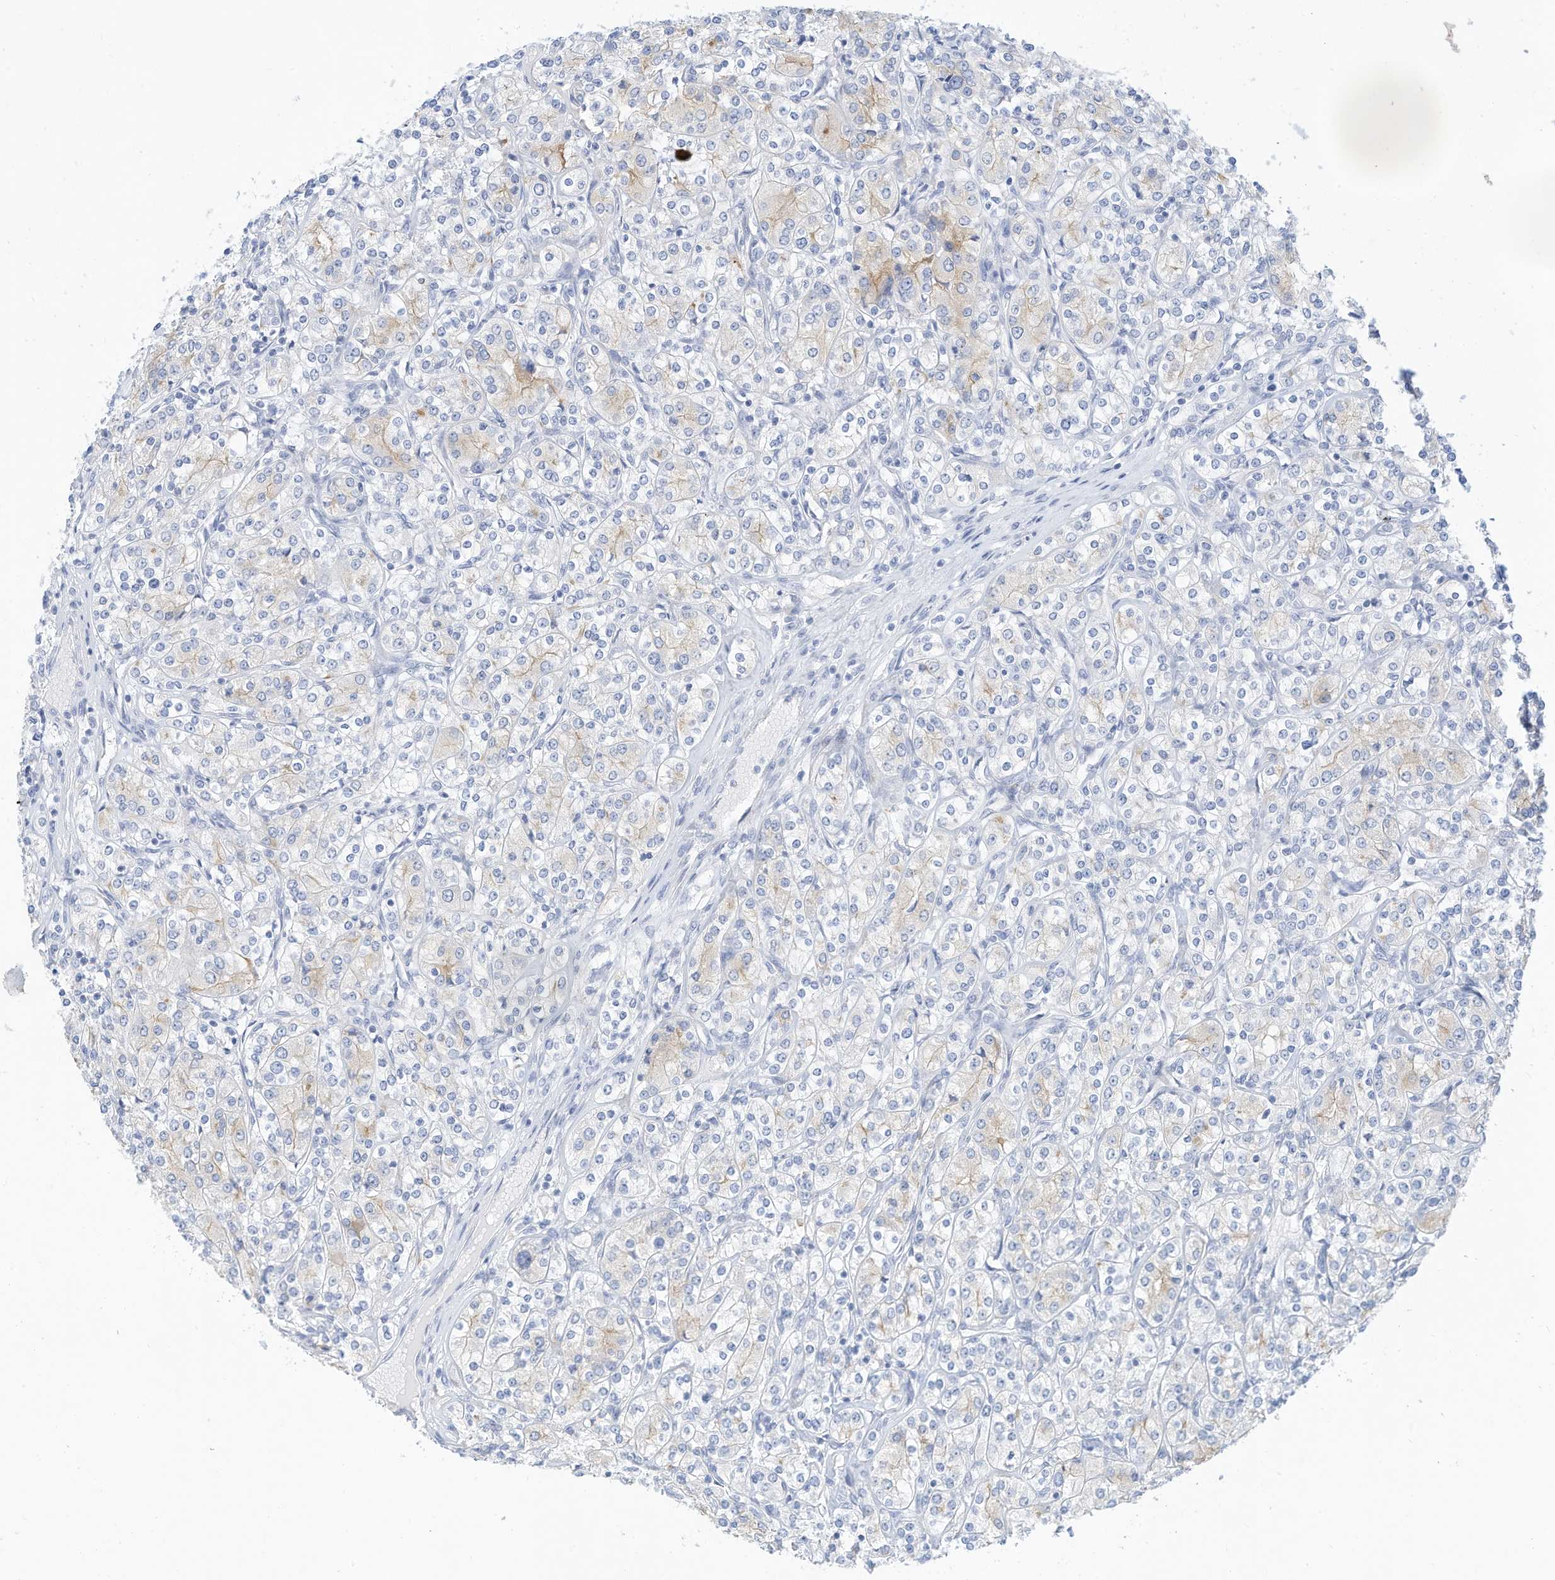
{"staining": {"intensity": "weak", "quantity": "<25%", "location": "cytoplasmic/membranous"}, "tissue": "renal cancer", "cell_type": "Tumor cells", "image_type": "cancer", "snomed": [{"axis": "morphology", "description": "Adenocarcinoma, NOS"}, {"axis": "topography", "description": "Kidney"}], "caption": "This histopathology image is of renal adenocarcinoma stained with immunohistochemistry (IHC) to label a protein in brown with the nuclei are counter-stained blue. There is no expression in tumor cells.", "gene": "SPOCD1", "patient": {"sex": "male", "age": 77}}